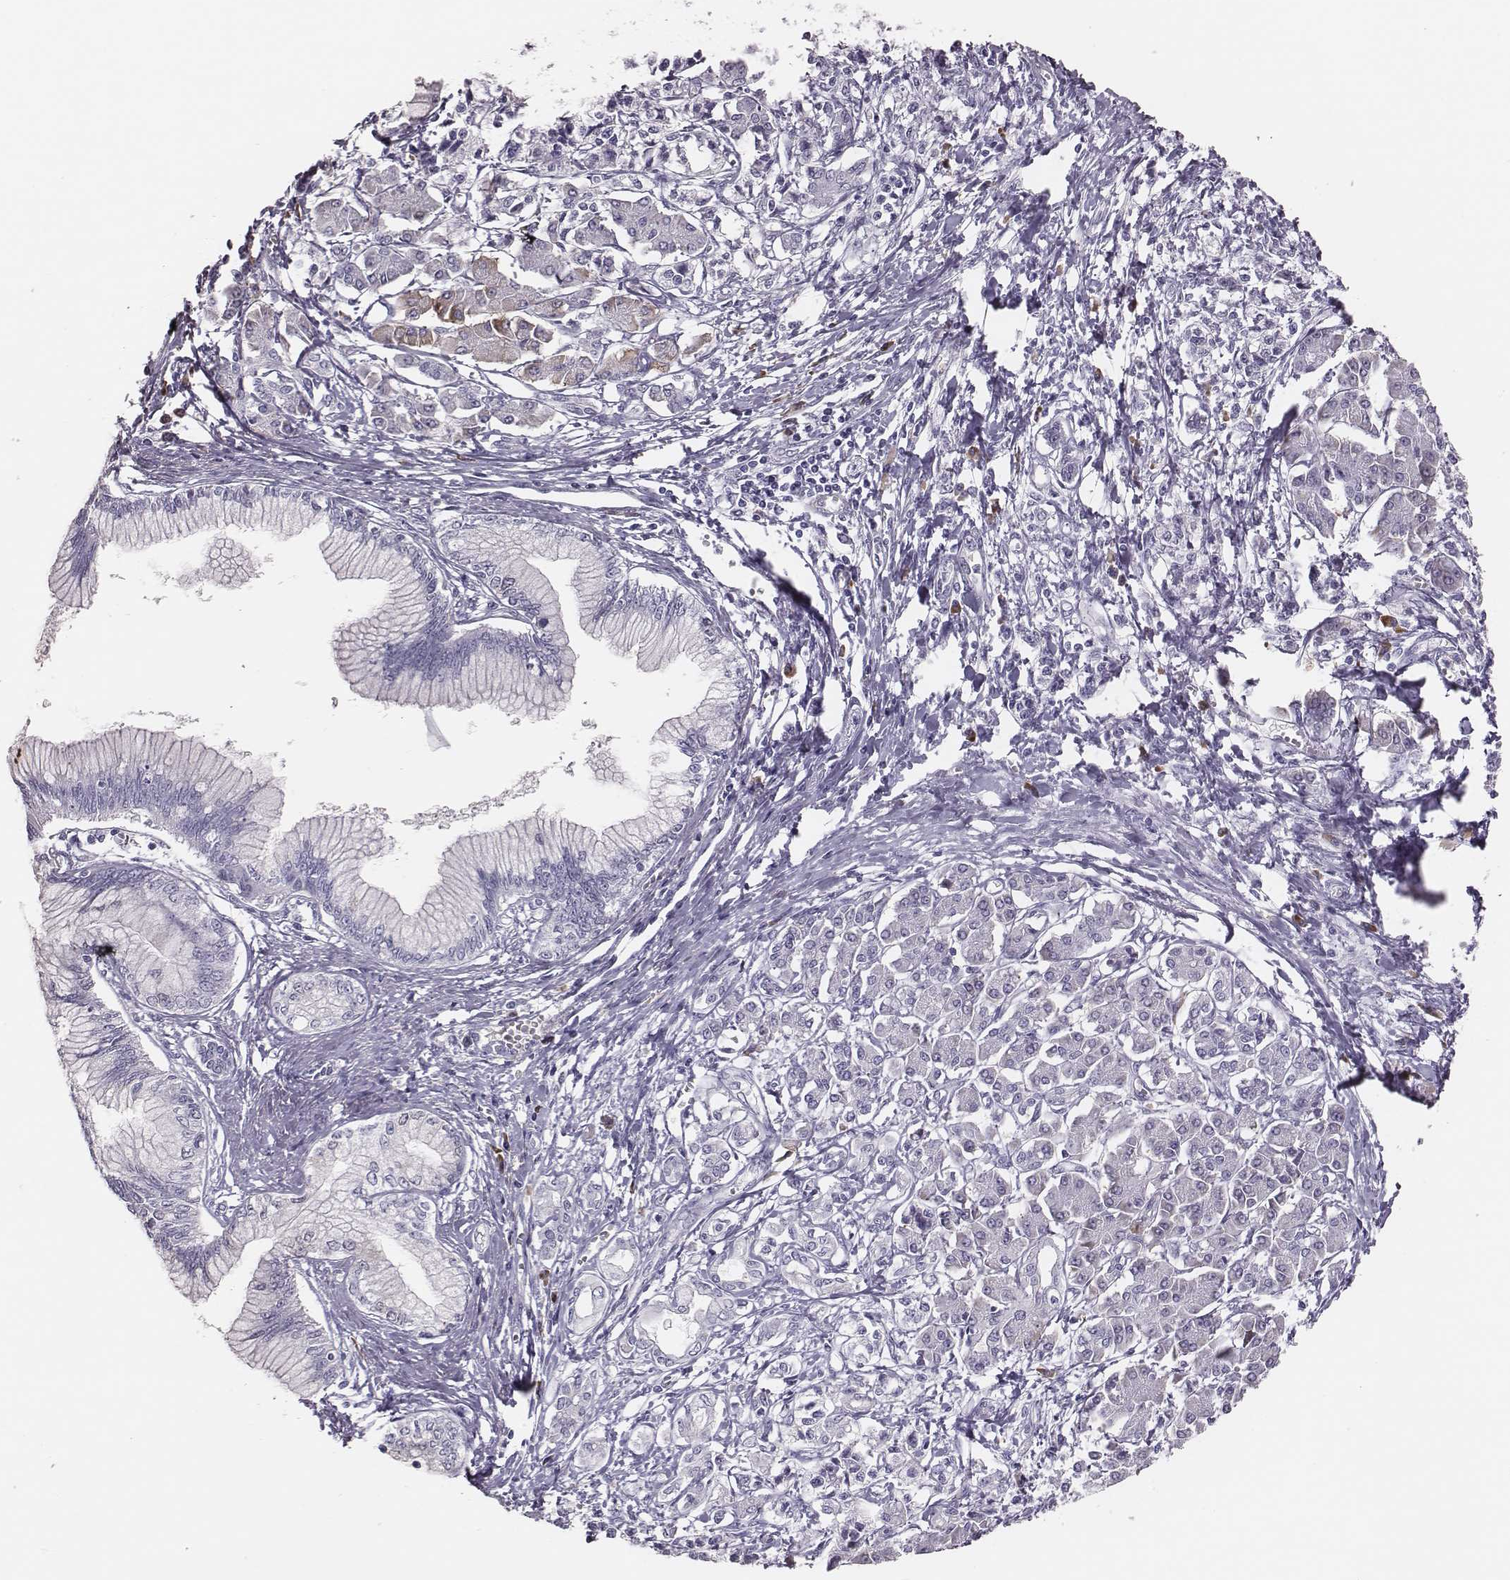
{"staining": {"intensity": "negative", "quantity": "none", "location": "none"}, "tissue": "pancreatic cancer", "cell_type": "Tumor cells", "image_type": "cancer", "snomed": [{"axis": "morphology", "description": "Adenocarcinoma, NOS"}, {"axis": "topography", "description": "Pancreas"}], "caption": "Immunohistochemistry photomicrograph of adenocarcinoma (pancreatic) stained for a protein (brown), which shows no positivity in tumor cells. (Stains: DAB (3,3'-diaminobenzidine) immunohistochemistry (IHC) with hematoxylin counter stain, Microscopy: brightfield microscopy at high magnification).", "gene": "PBK", "patient": {"sex": "female", "age": 68}}